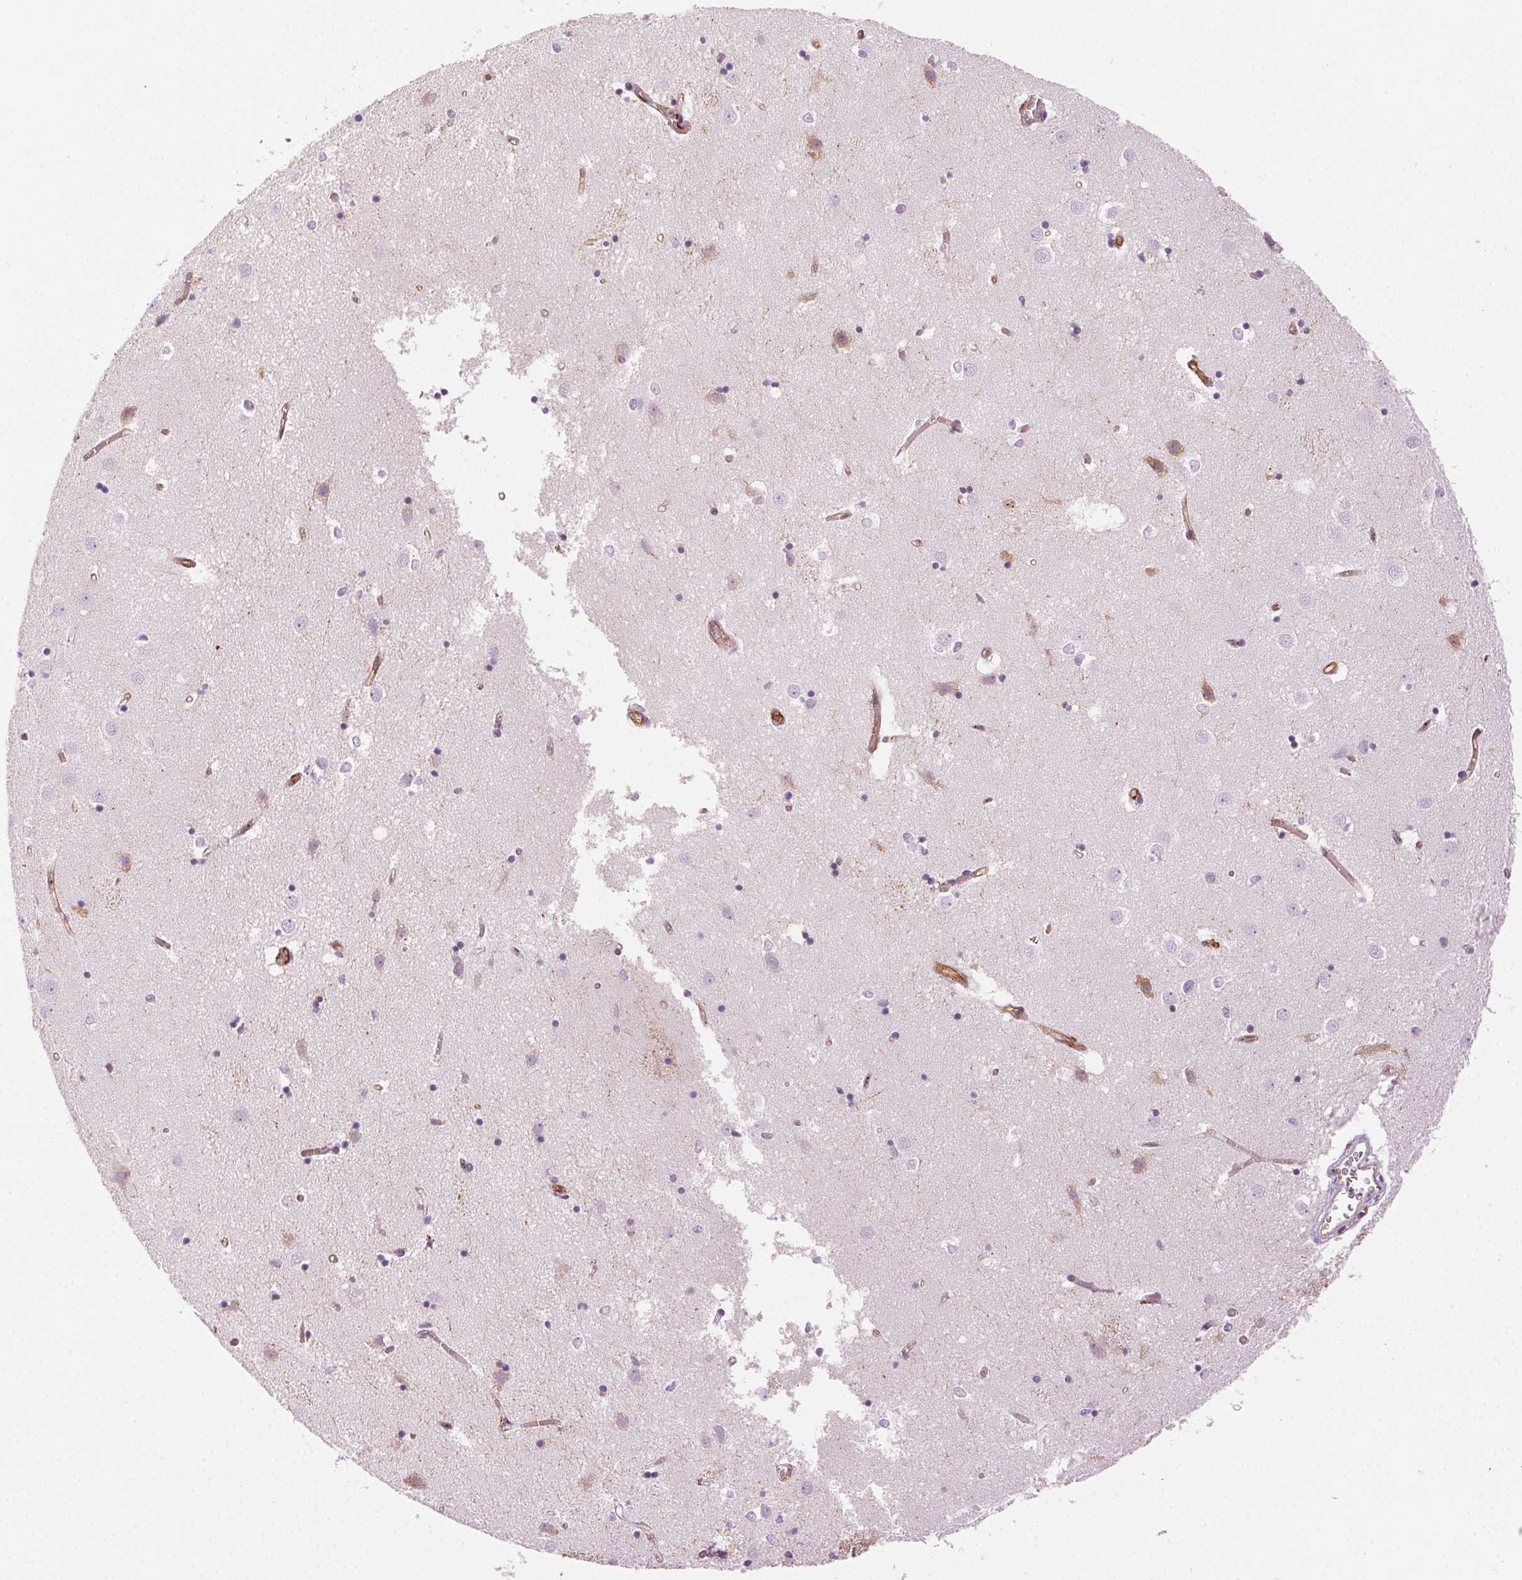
{"staining": {"intensity": "negative", "quantity": "none", "location": "none"}, "tissue": "caudate", "cell_type": "Glial cells", "image_type": "normal", "snomed": [{"axis": "morphology", "description": "Normal tissue, NOS"}, {"axis": "topography", "description": "Lateral ventricle wall"}], "caption": "High magnification brightfield microscopy of benign caudate stained with DAB (brown) and counterstained with hematoxylin (blue): glial cells show no significant staining. Brightfield microscopy of immunohistochemistry (IHC) stained with DAB (brown) and hematoxylin (blue), captured at high magnification.", "gene": "AIF1L", "patient": {"sex": "male", "age": 54}}